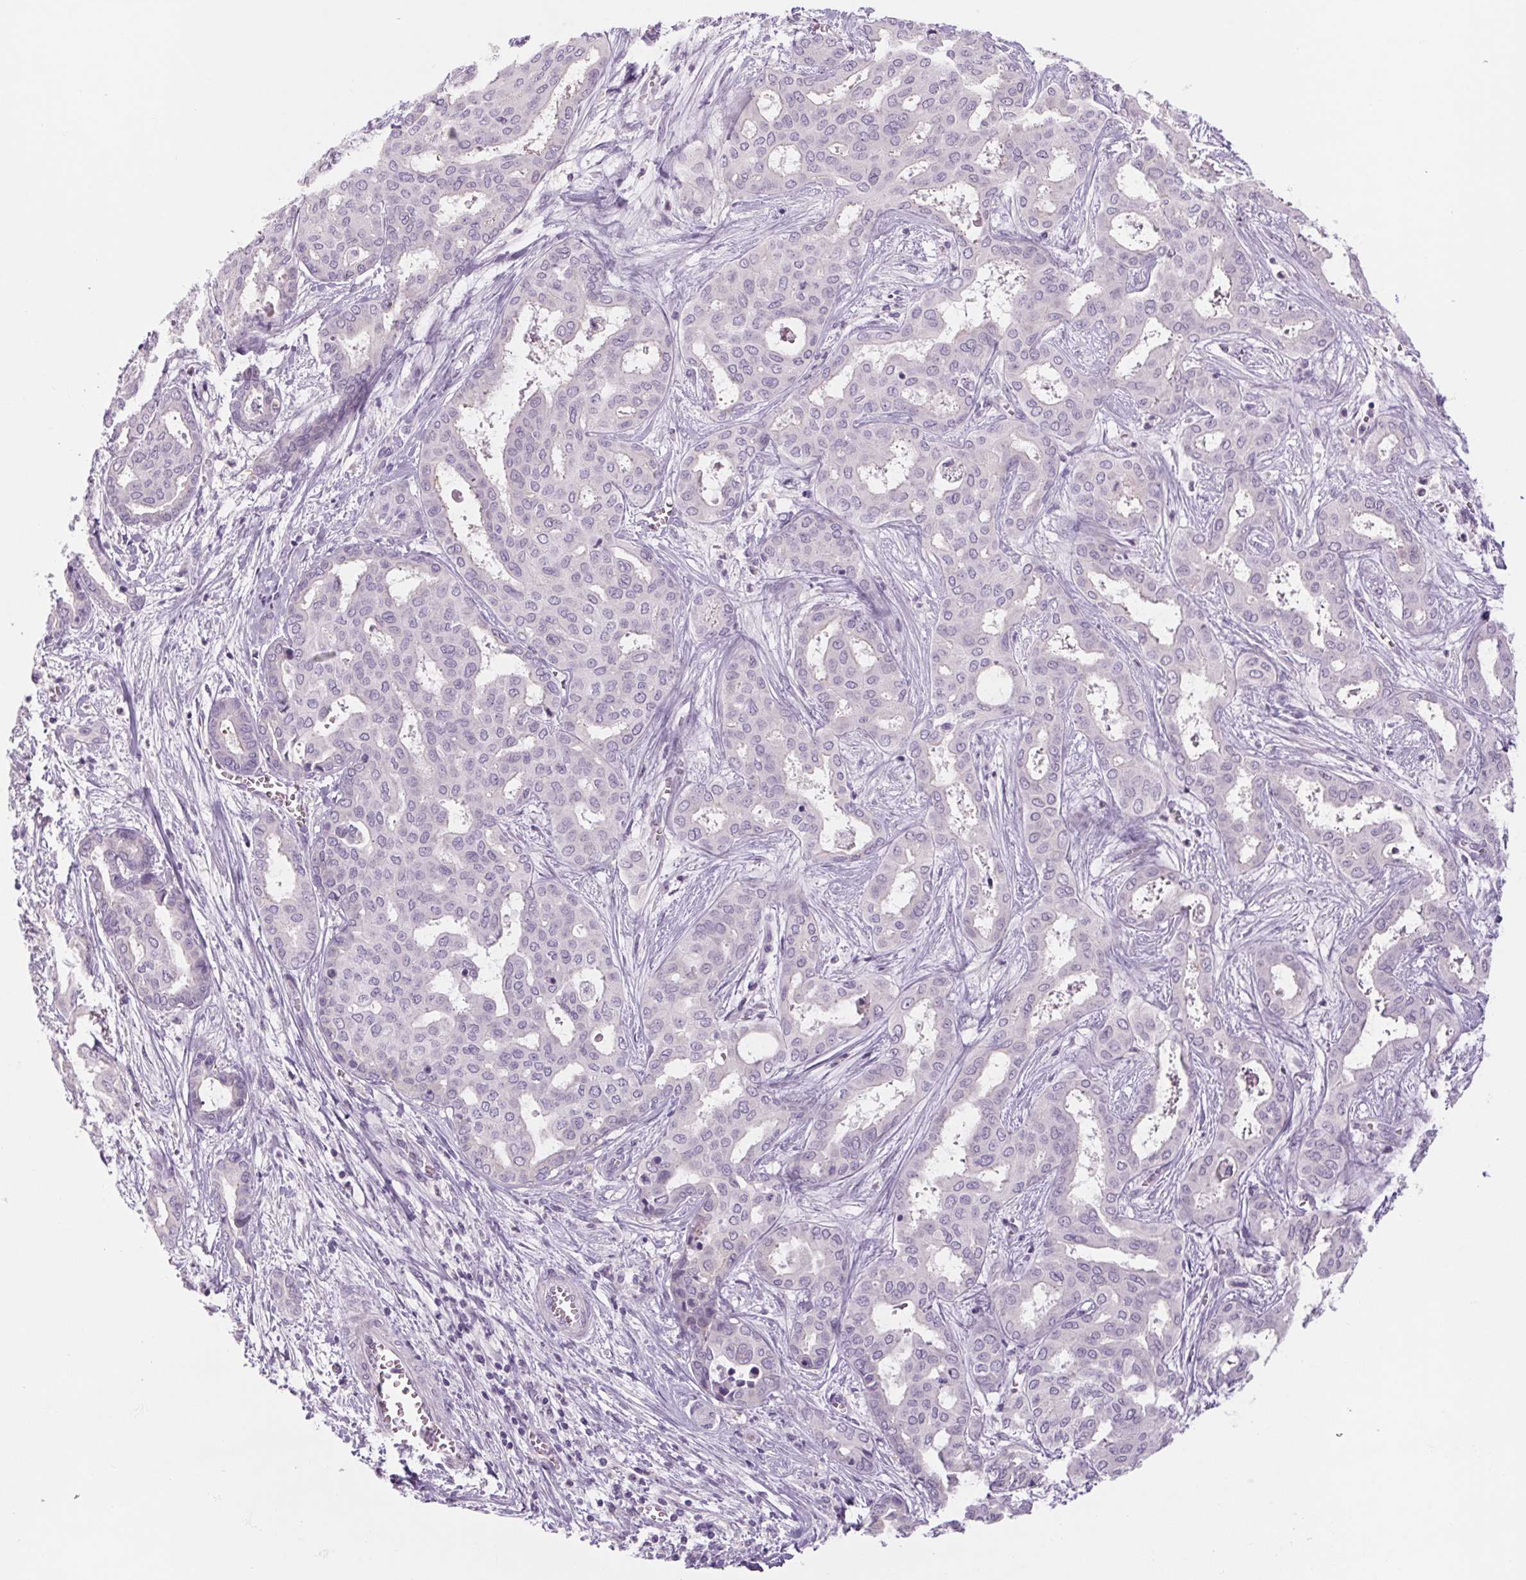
{"staining": {"intensity": "negative", "quantity": "none", "location": "none"}, "tissue": "liver cancer", "cell_type": "Tumor cells", "image_type": "cancer", "snomed": [{"axis": "morphology", "description": "Cholangiocarcinoma"}, {"axis": "topography", "description": "Liver"}], "caption": "There is no significant expression in tumor cells of liver cholangiocarcinoma. (DAB (3,3'-diaminobenzidine) IHC visualized using brightfield microscopy, high magnification).", "gene": "RPTN", "patient": {"sex": "female", "age": 64}}